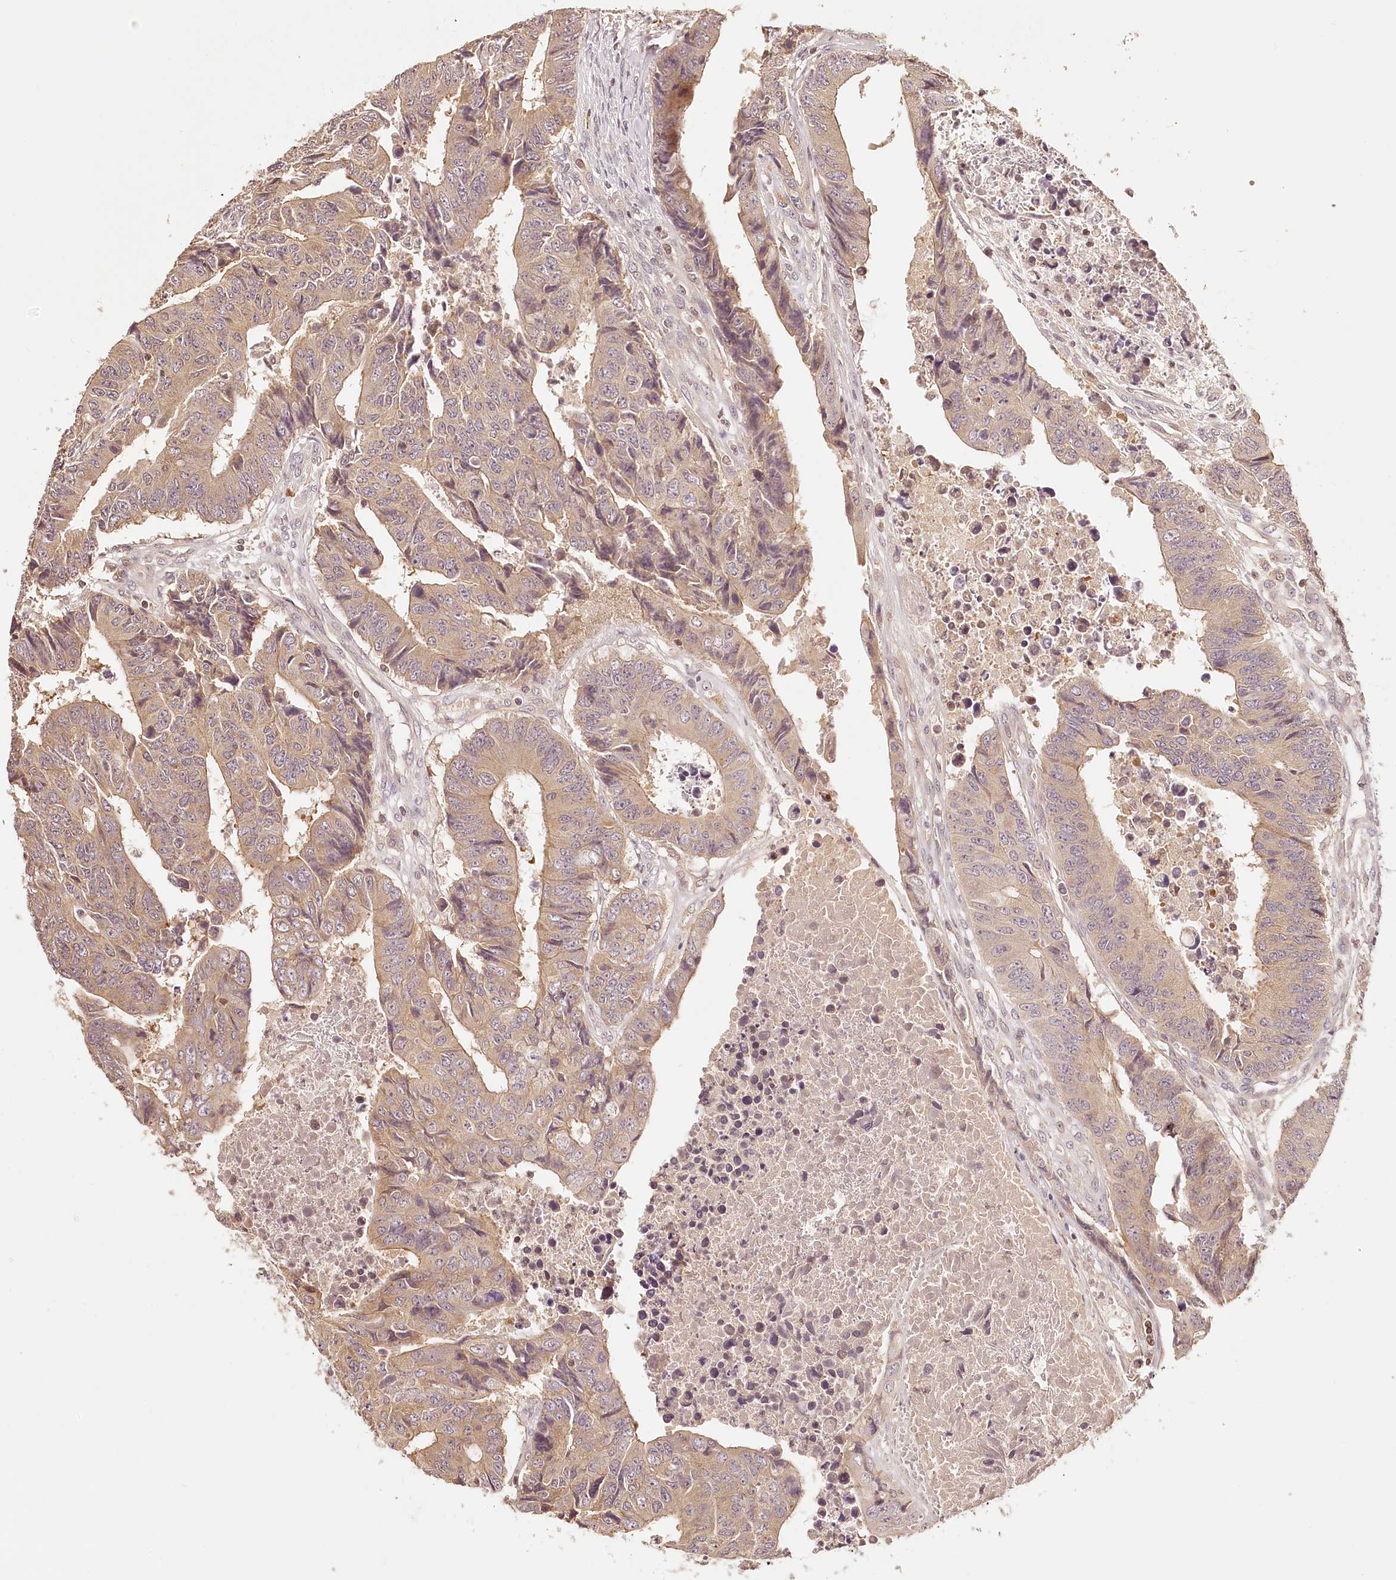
{"staining": {"intensity": "weak", "quantity": ">75%", "location": "cytoplasmic/membranous"}, "tissue": "colorectal cancer", "cell_type": "Tumor cells", "image_type": "cancer", "snomed": [{"axis": "morphology", "description": "Adenocarcinoma, NOS"}, {"axis": "topography", "description": "Rectum"}], "caption": "A micrograph of colorectal cancer (adenocarcinoma) stained for a protein displays weak cytoplasmic/membranous brown staining in tumor cells.", "gene": "SYNGR1", "patient": {"sex": "male", "age": 84}}